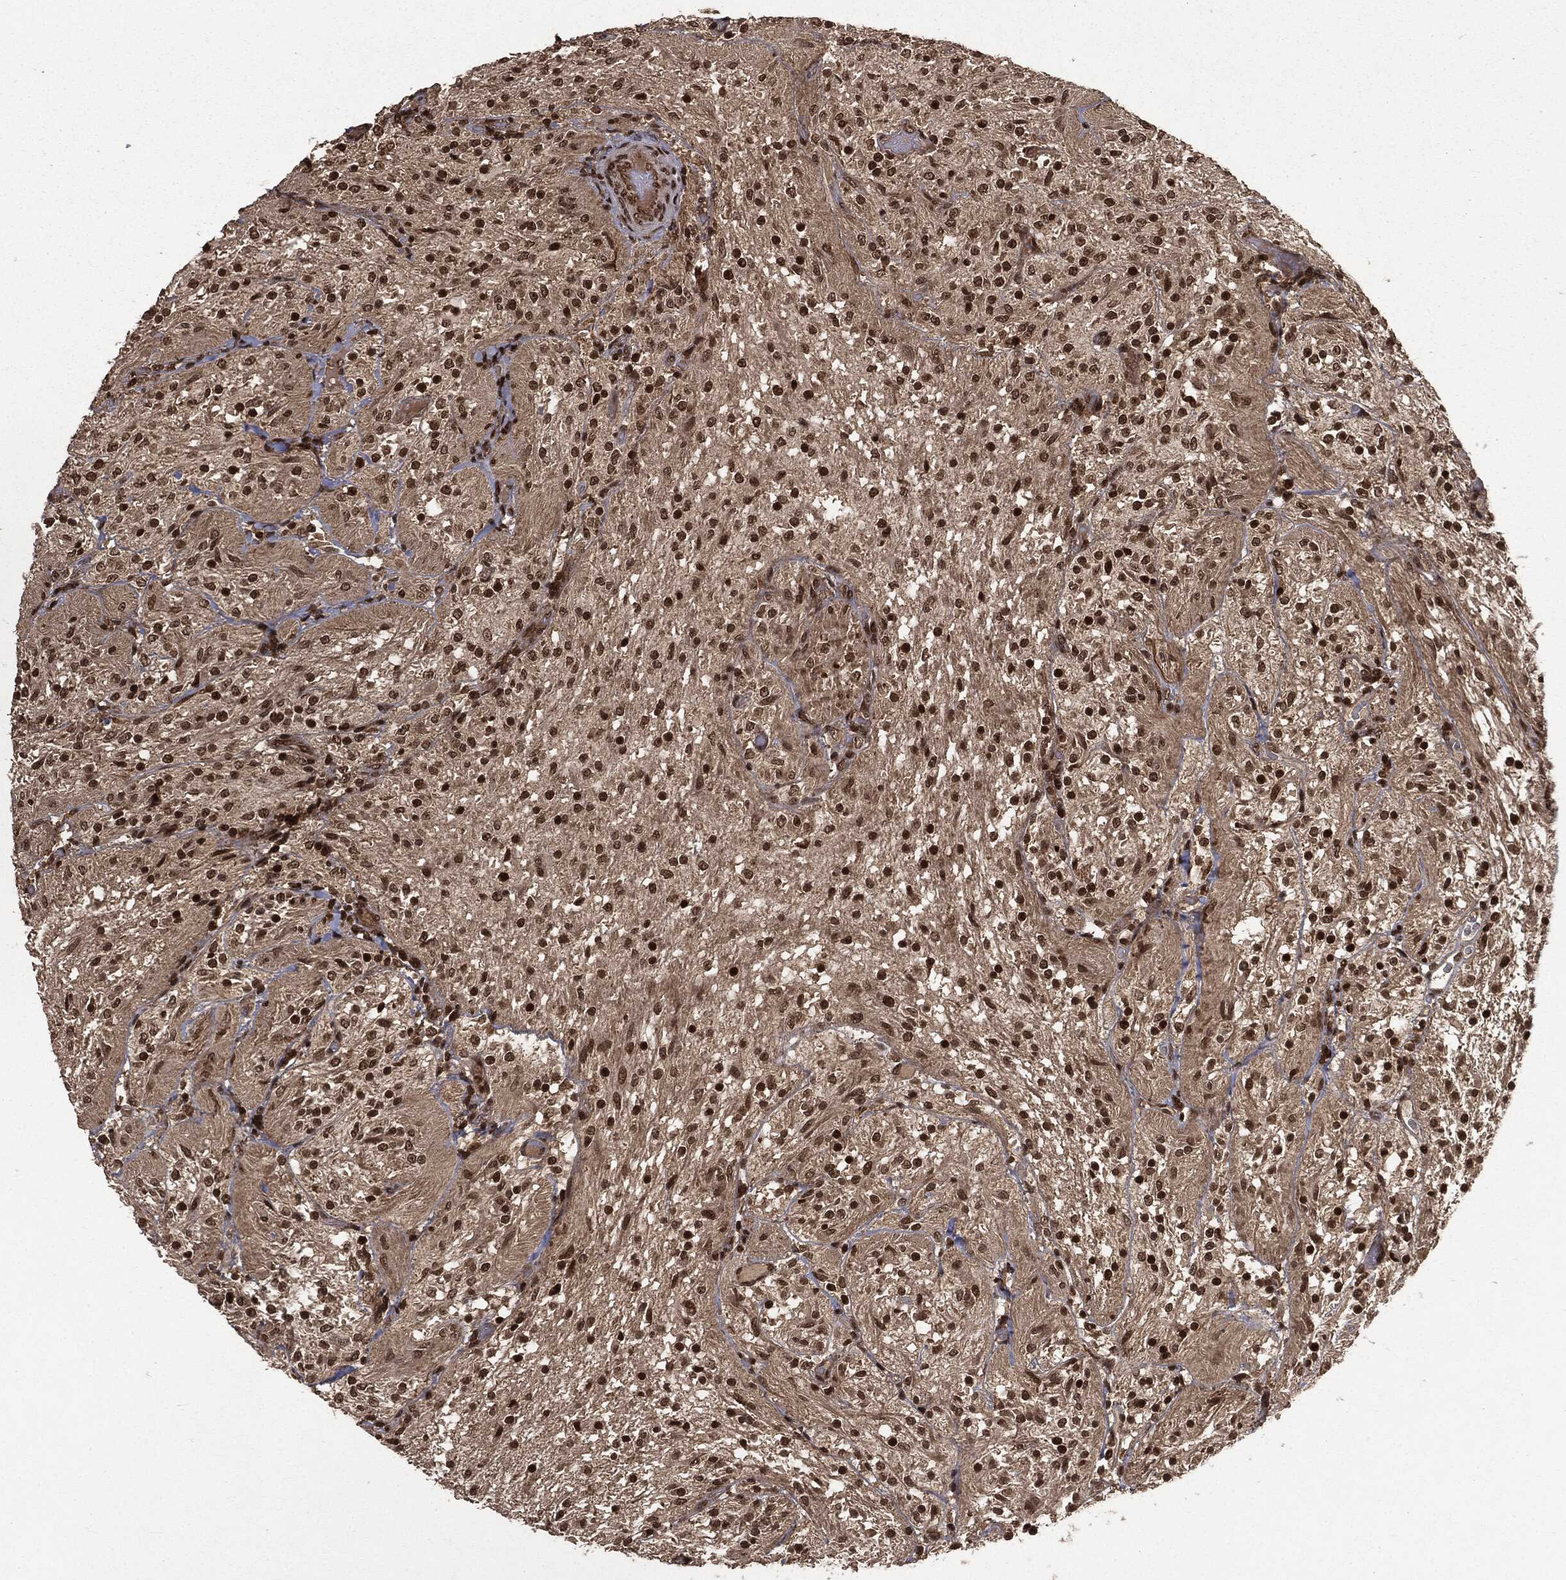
{"staining": {"intensity": "moderate", "quantity": "25%-75%", "location": "nuclear"}, "tissue": "glioma", "cell_type": "Tumor cells", "image_type": "cancer", "snomed": [{"axis": "morphology", "description": "Glioma, malignant, Low grade"}, {"axis": "topography", "description": "Brain"}], "caption": "Tumor cells exhibit medium levels of moderate nuclear expression in about 25%-75% of cells in malignant glioma (low-grade).", "gene": "CTDP1", "patient": {"sex": "male", "age": 3}}